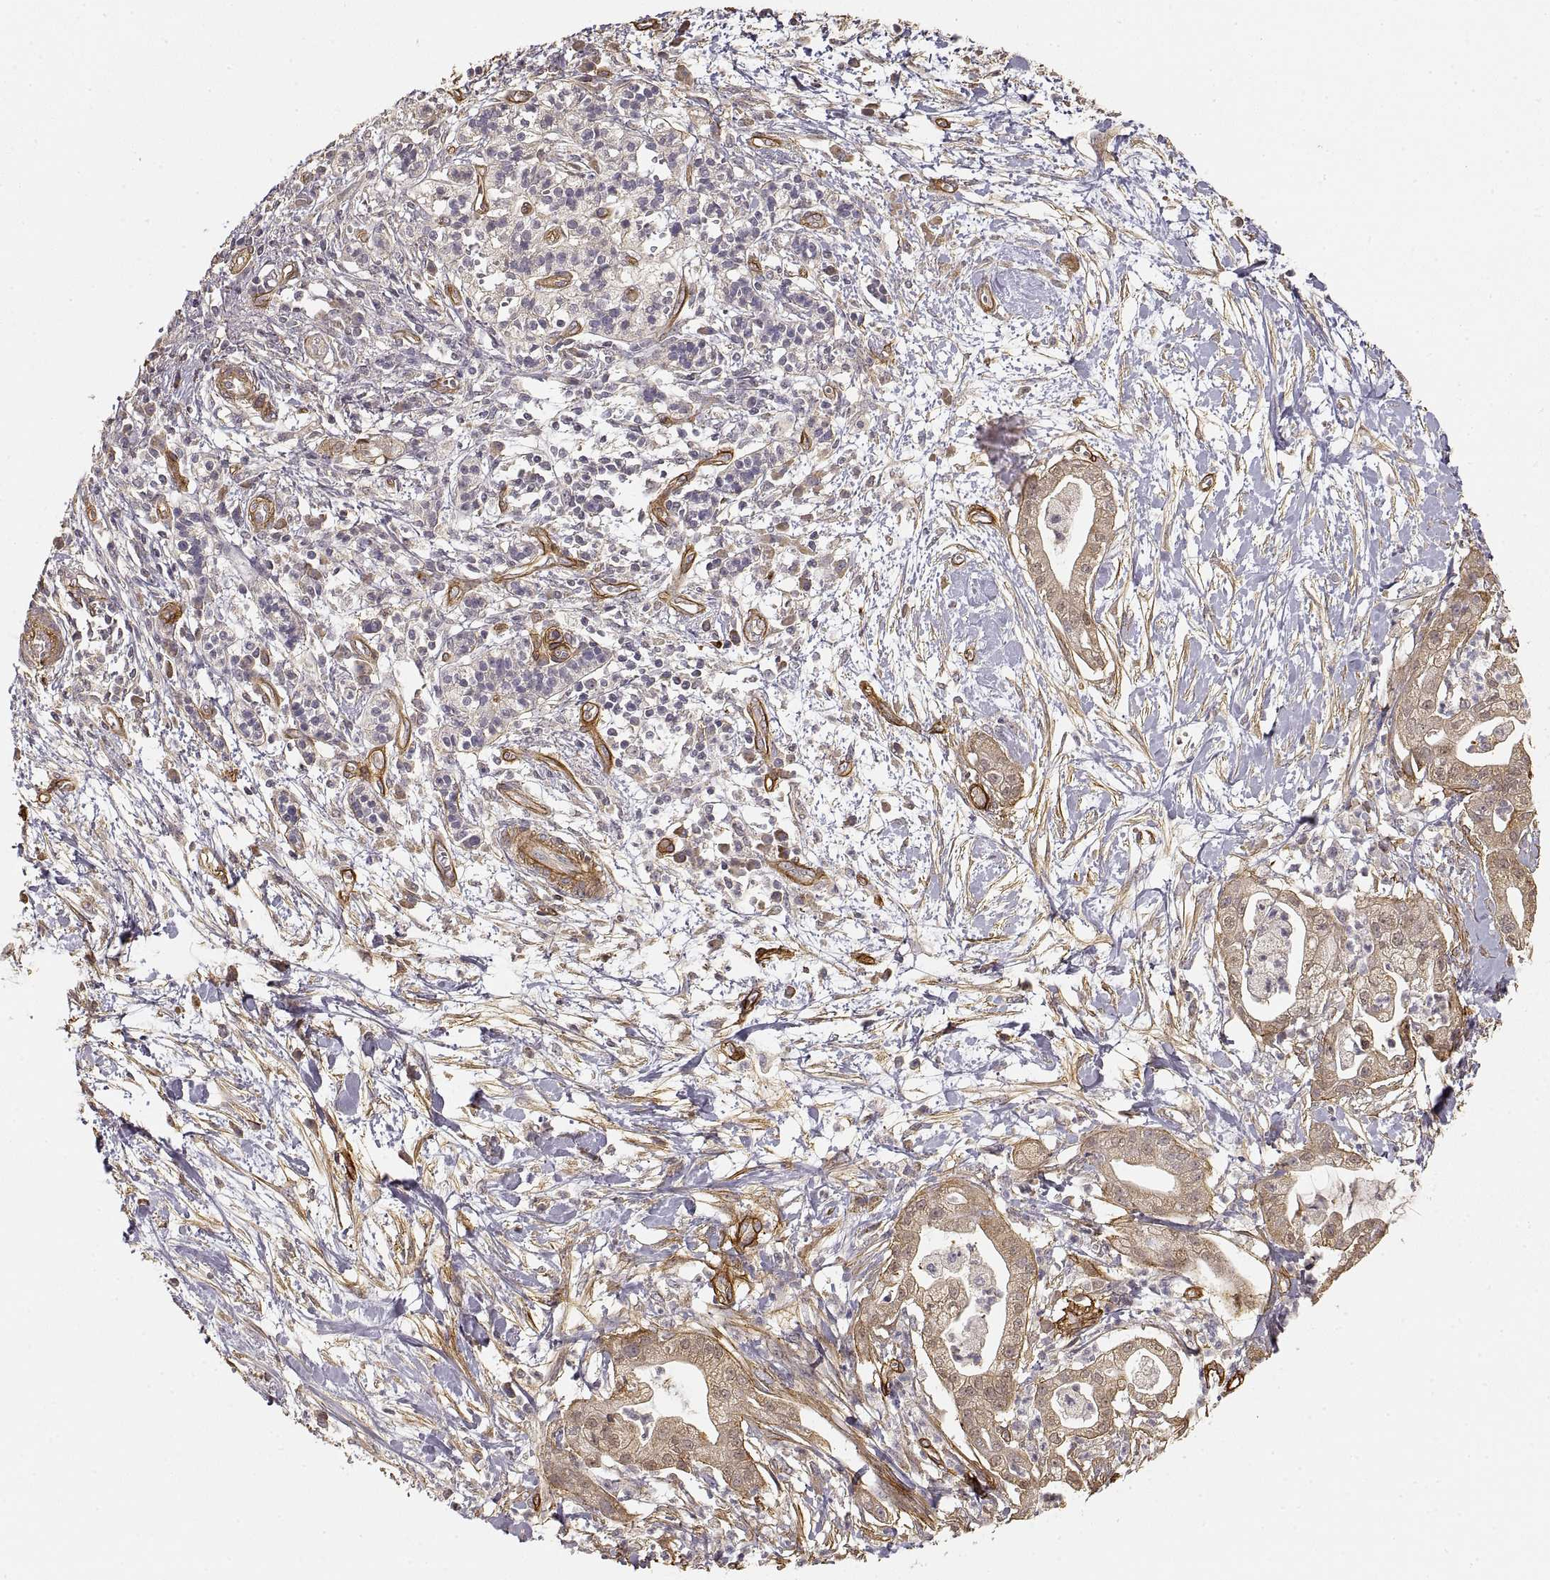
{"staining": {"intensity": "weak", "quantity": ">75%", "location": "cytoplasmic/membranous"}, "tissue": "pancreatic cancer", "cell_type": "Tumor cells", "image_type": "cancer", "snomed": [{"axis": "morphology", "description": "Normal tissue, NOS"}, {"axis": "morphology", "description": "Adenocarcinoma, NOS"}, {"axis": "topography", "description": "Lymph node"}, {"axis": "topography", "description": "Pancreas"}], "caption": "Immunohistochemical staining of human pancreatic adenocarcinoma demonstrates low levels of weak cytoplasmic/membranous positivity in about >75% of tumor cells. The protein is shown in brown color, while the nuclei are stained blue.", "gene": "LAMA4", "patient": {"sex": "female", "age": 58}}